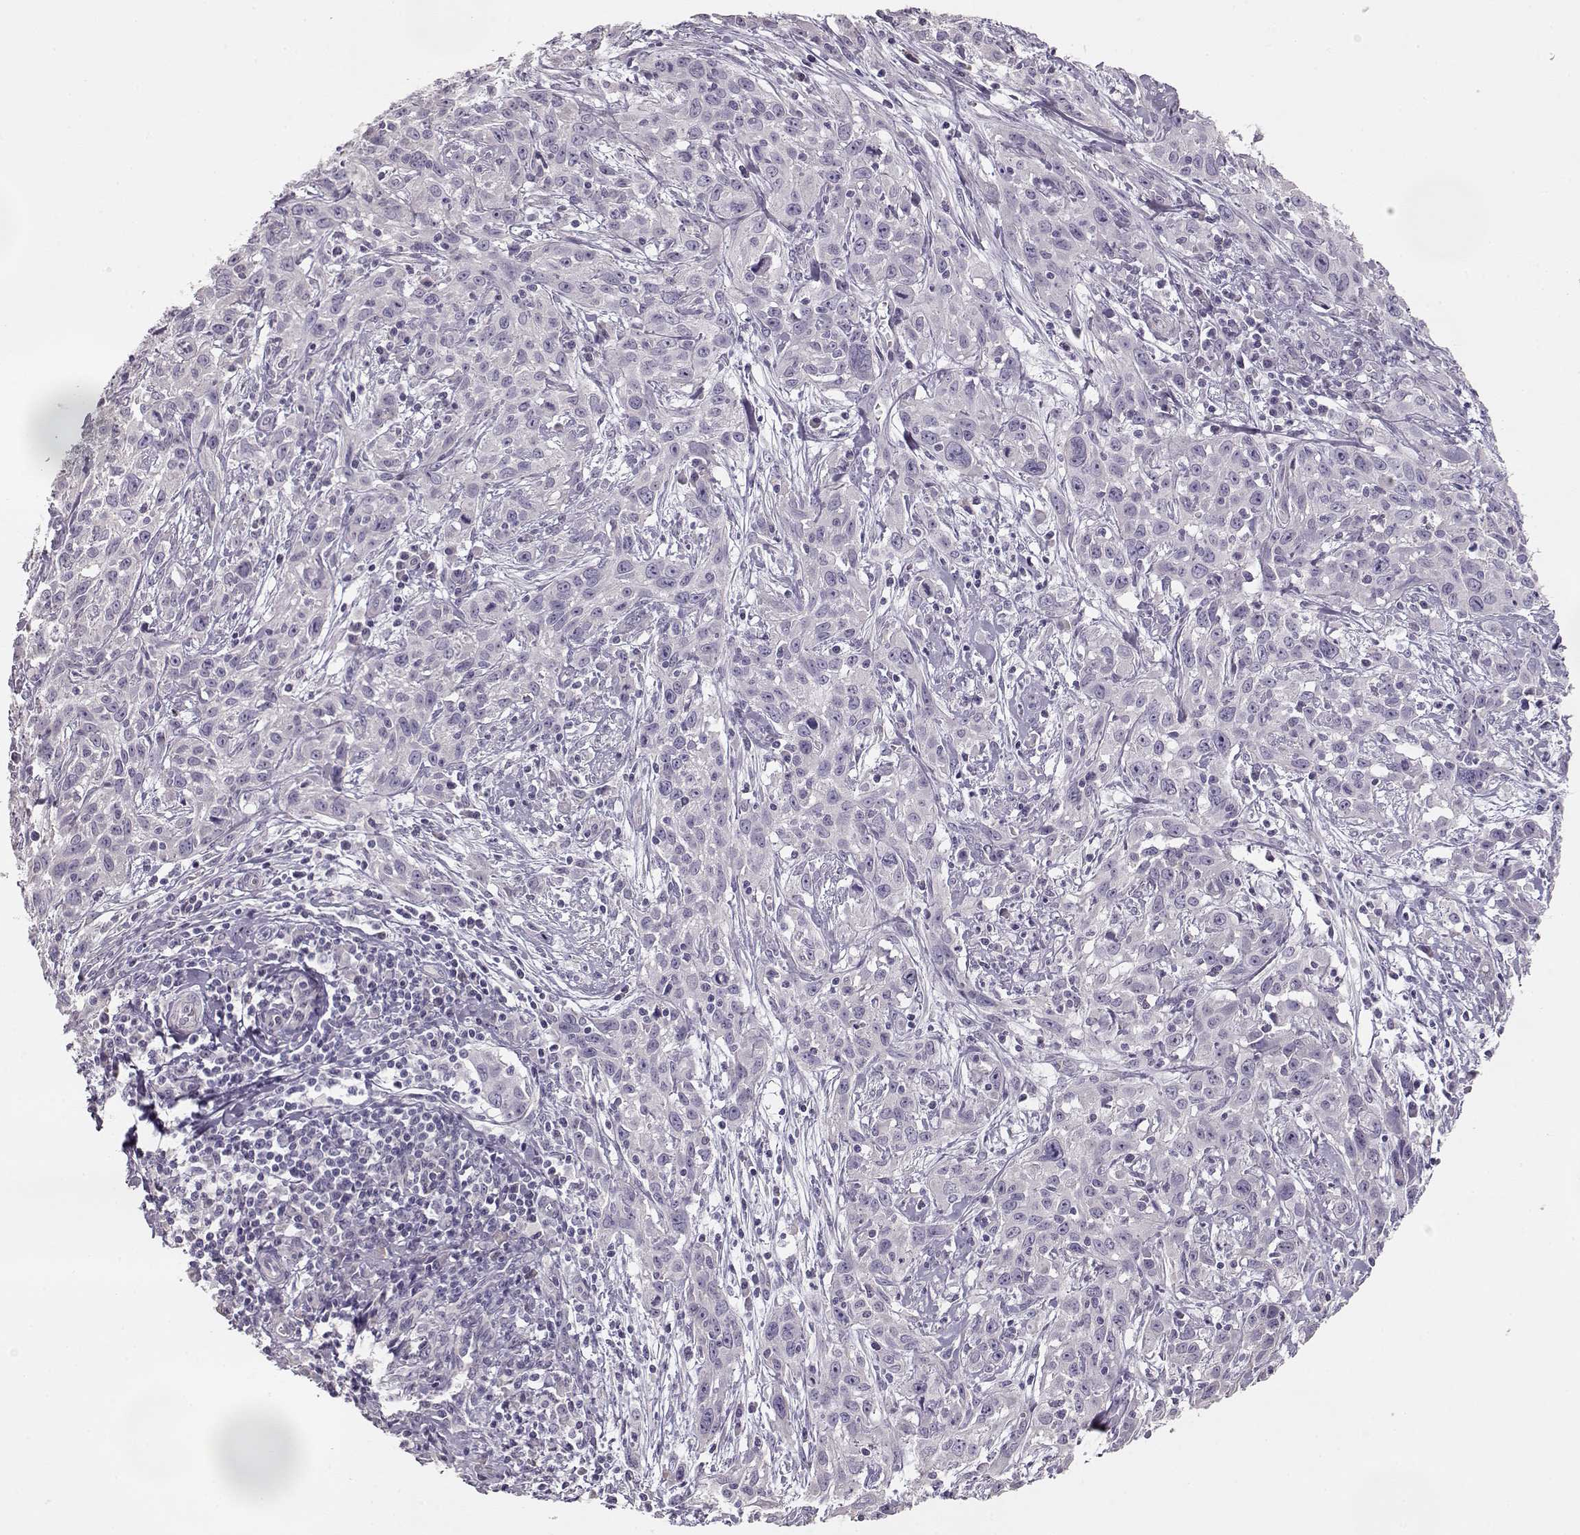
{"staining": {"intensity": "negative", "quantity": "none", "location": "none"}, "tissue": "cervical cancer", "cell_type": "Tumor cells", "image_type": "cancer", "snomed": [{"axis": "morphology", "description": "Squamous cell carcinoma, NOS"}, {"axis": "topography", "description": "Cervix"}], "caption": "IHC micrograph of human squamous cell carcinoma (cervical) stained for a protein (brown), which displays no positivity in tumor cells.", "gene": "GLIPR1L2", "patient": {"sex": "female", "age": 38}}